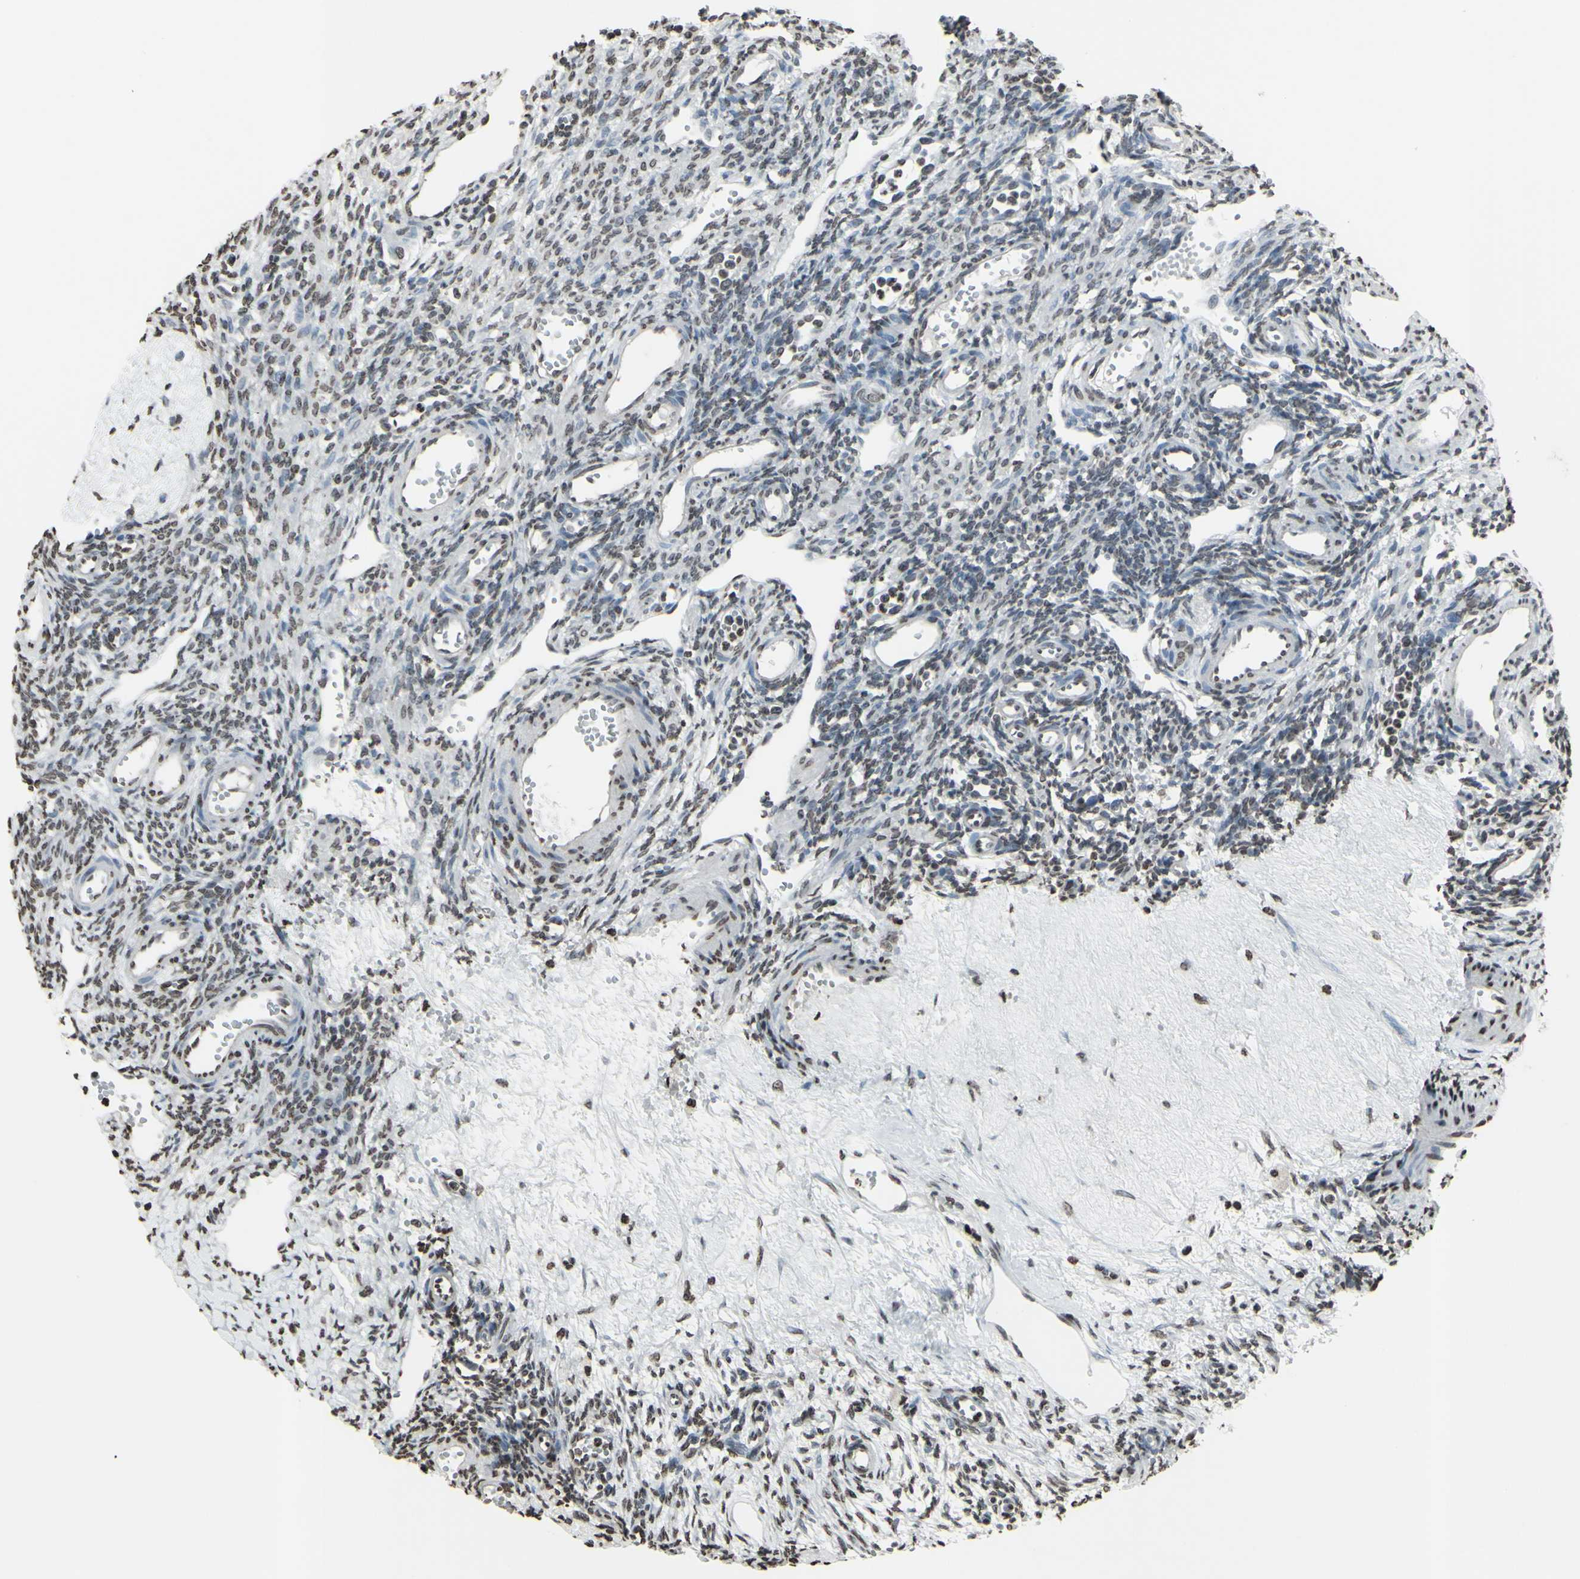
{"staining": {"intensity": "weak", "quantity": "25%-75%", "location": "nuclear"}, "tissue": "ovary", "cell_type": "Ovarian stroma cells", "image_type": "normal", "snomed": [{"axis": "morphology", "description": "Normal tissue, NOS"}, {"axis": "topography", "description": "Ovary"}], "caption": "A brown stain shows weak nuclear staining of a protein in ovarian stroma cells of normal human ovary.", "gene": "CD79B", "patient": {"sex": "female", "age": 33}}